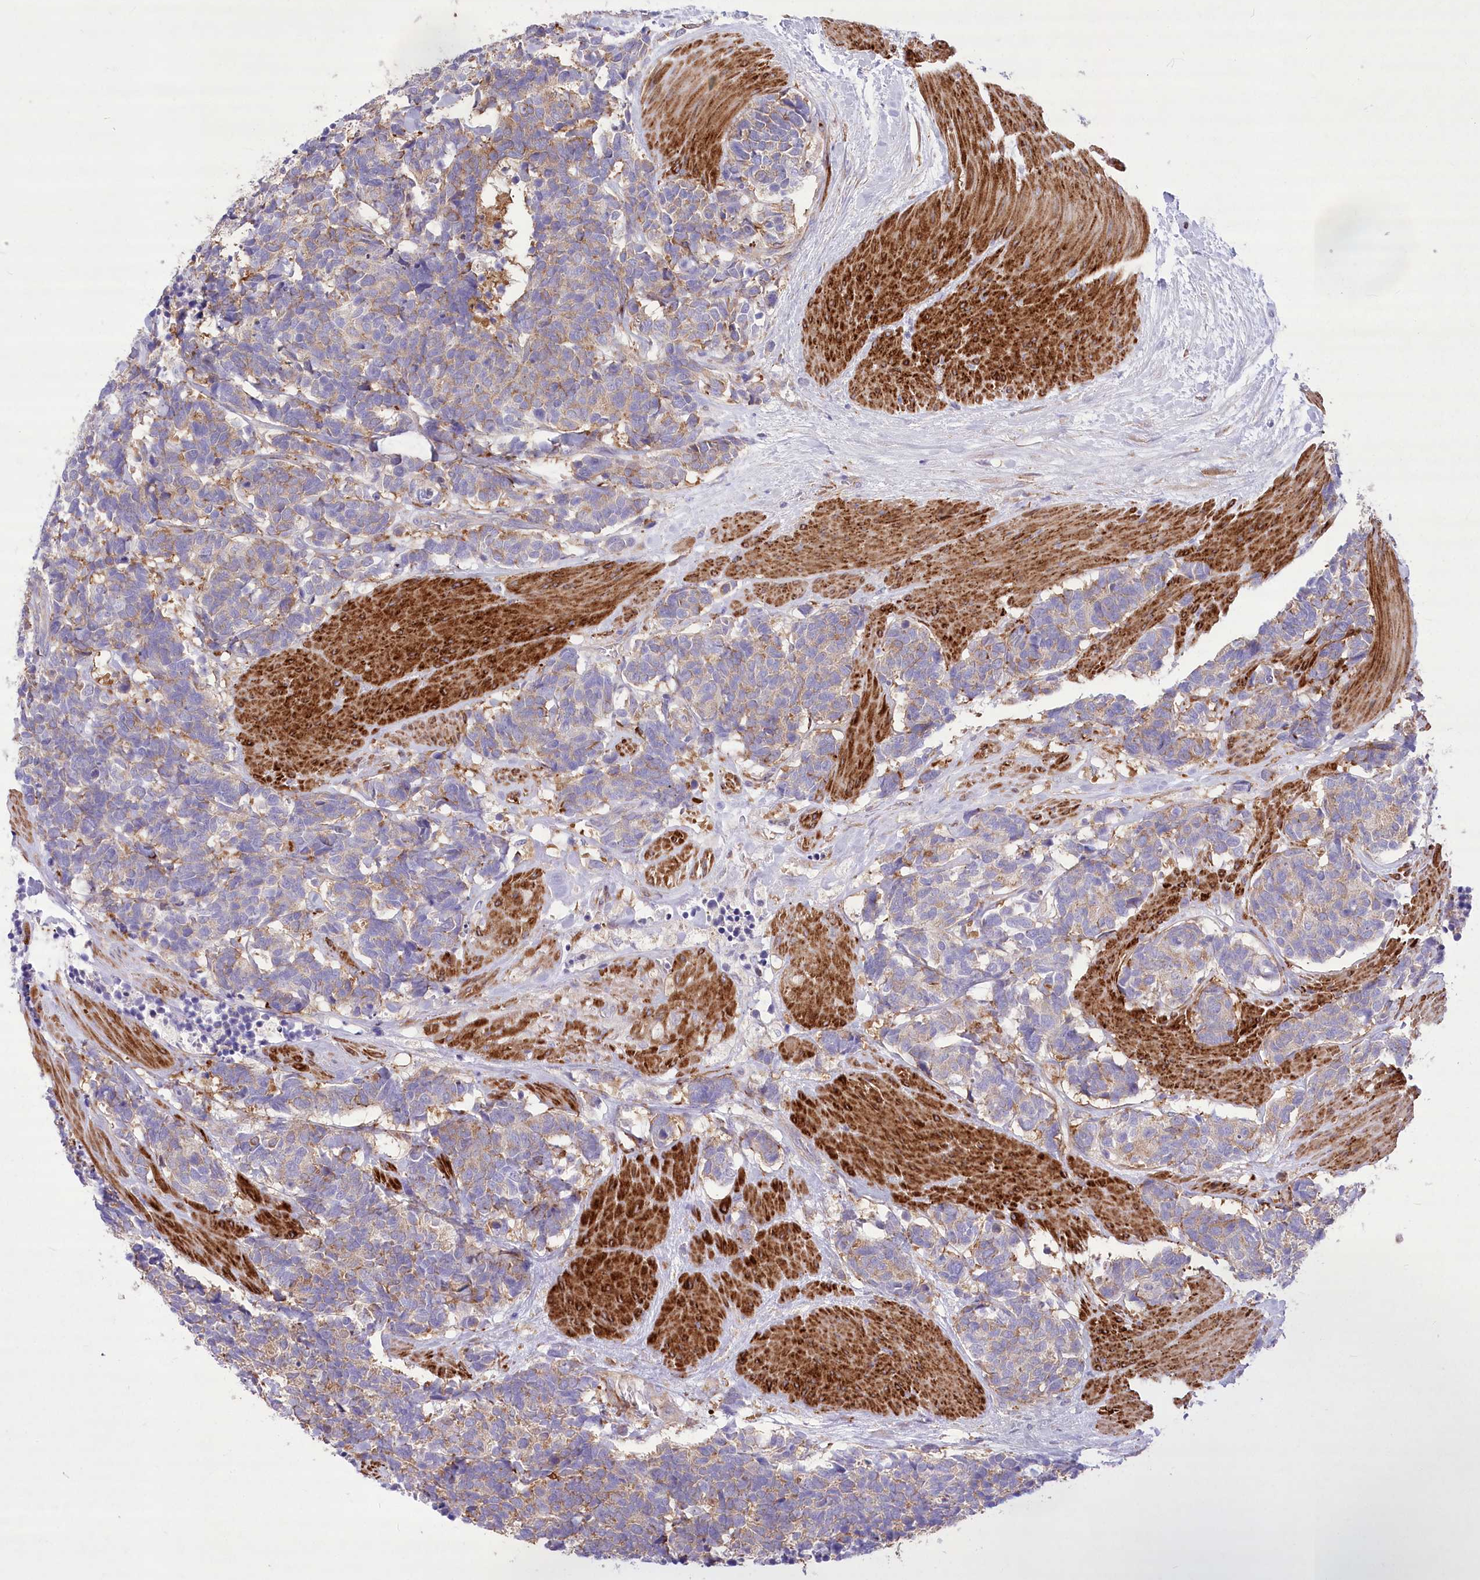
{"staining": {"intensity": "moderate", "quantity": "<25%", "location": "cytoplasmic/membranous"}, "tissue": "carcinoid", "cell_type": "Tumor cells", "image_type": "cancer", "snomed": [{"axis": "morphology", "description": "Carcinoma, NOS"}, {"axis": "morphology", "description": "Carcinoid, malignant, NOS"}, {"axis": "topography", "description": "Urinary bladder"}], "caption": "DAB (3,3'-diaminobenzidine) immunohistochemical staining of carcinoma shows moderate cytoplasmic/membranous protein positivity in about <25% of tumor cells. (brown staining indicates protein expression, while blue staining denotes nuclei).", "gene": "ANGPTL3", "patient": {"sex": "male", "age": 57}}